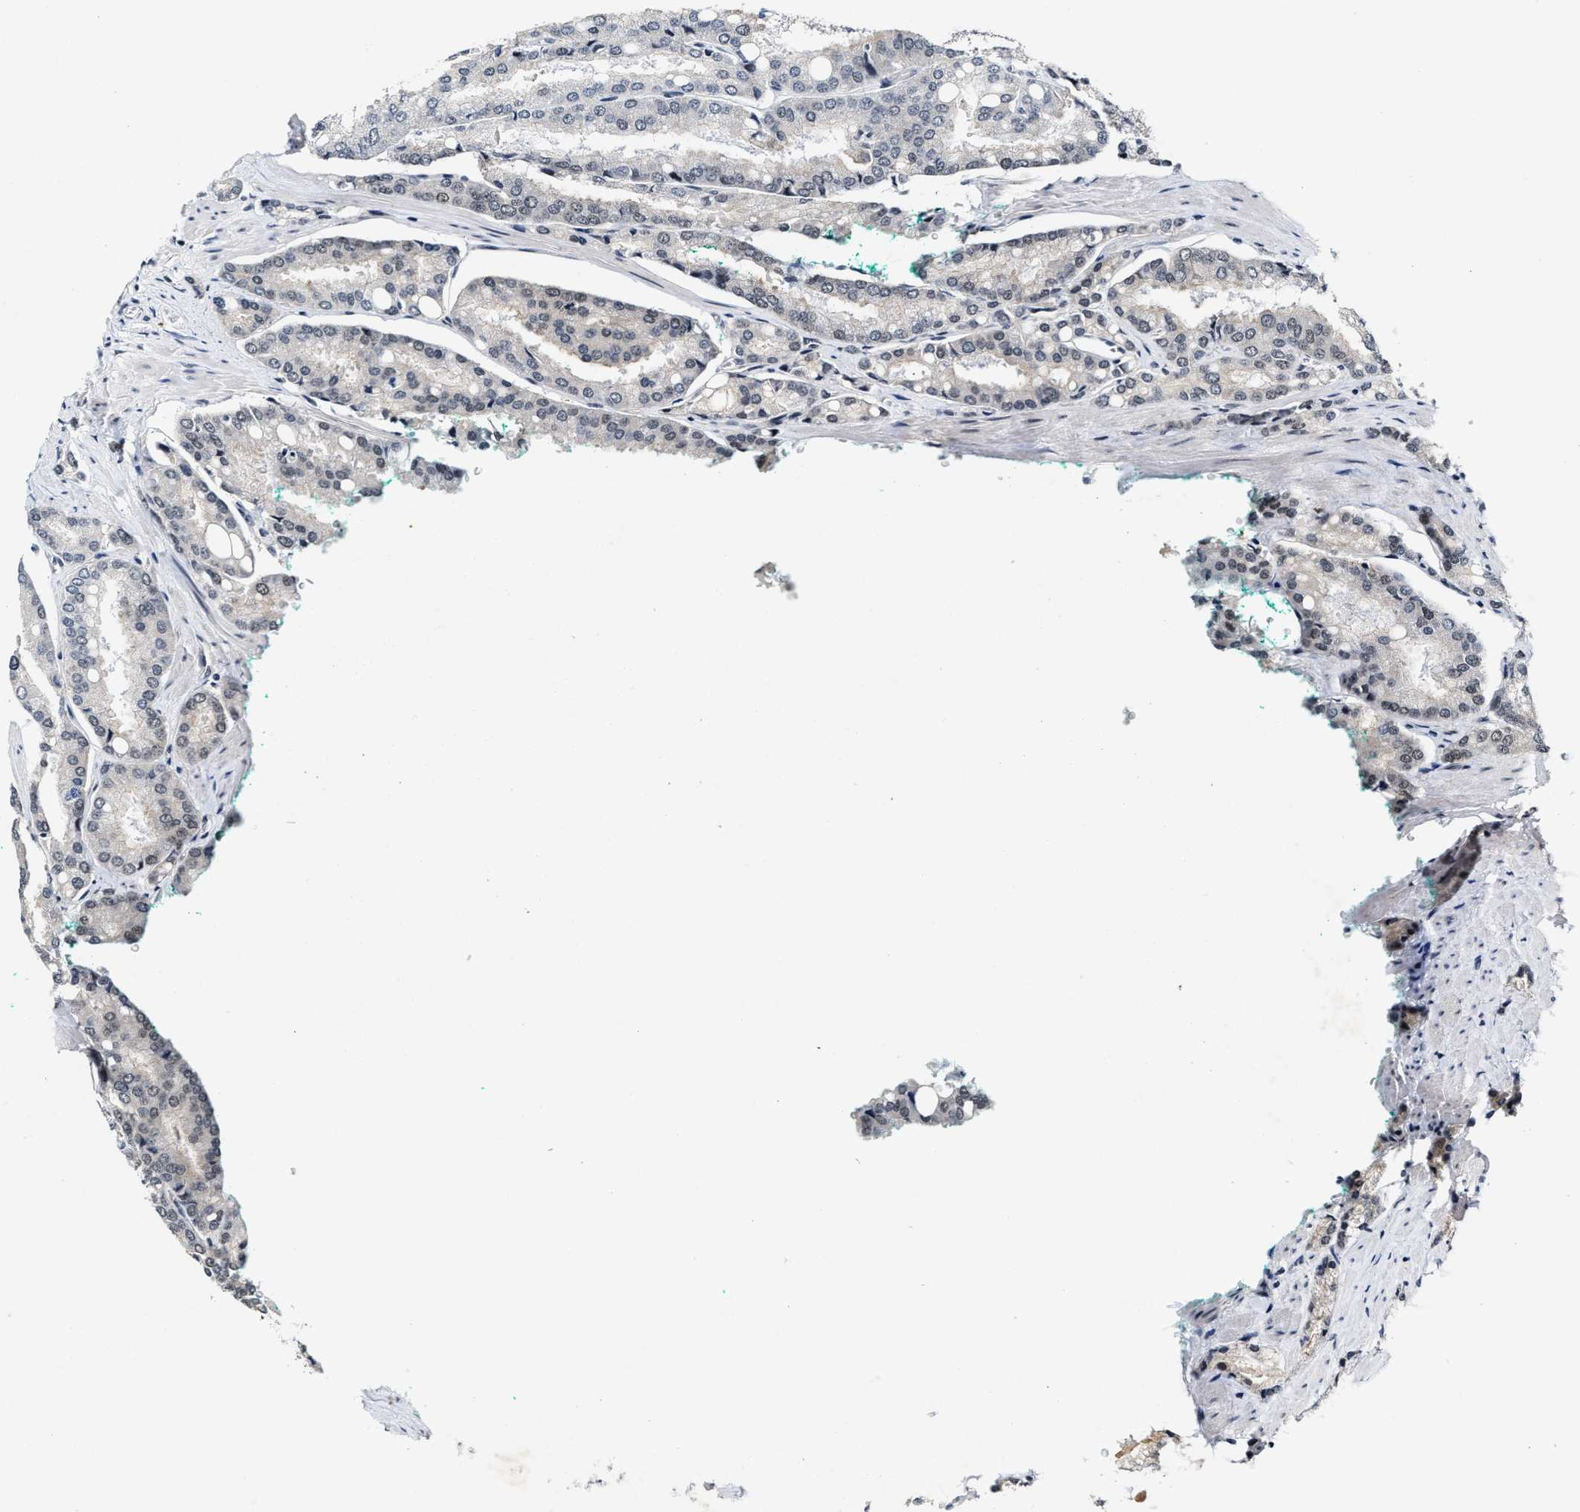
{"staining": {"intensity": "negative", "quantity": "none", "location": "none"}, "tissue": "prostate cancer", "cell_type": "Tumor cells", "image_type": "cancer", "snomed": [{"axis": "morphology", "description": "Adenocarcinoma, High grade"}, {"axis": "topography", "description": "Prostate"}], "caption": "Prostate adenocarcinoma (high-grade) stained for a protein using immunohistochemistry (IHC) exhibits no expression tumor cells.", "gene": "INIP", "patient": {"sex": "male", "age": 50}}